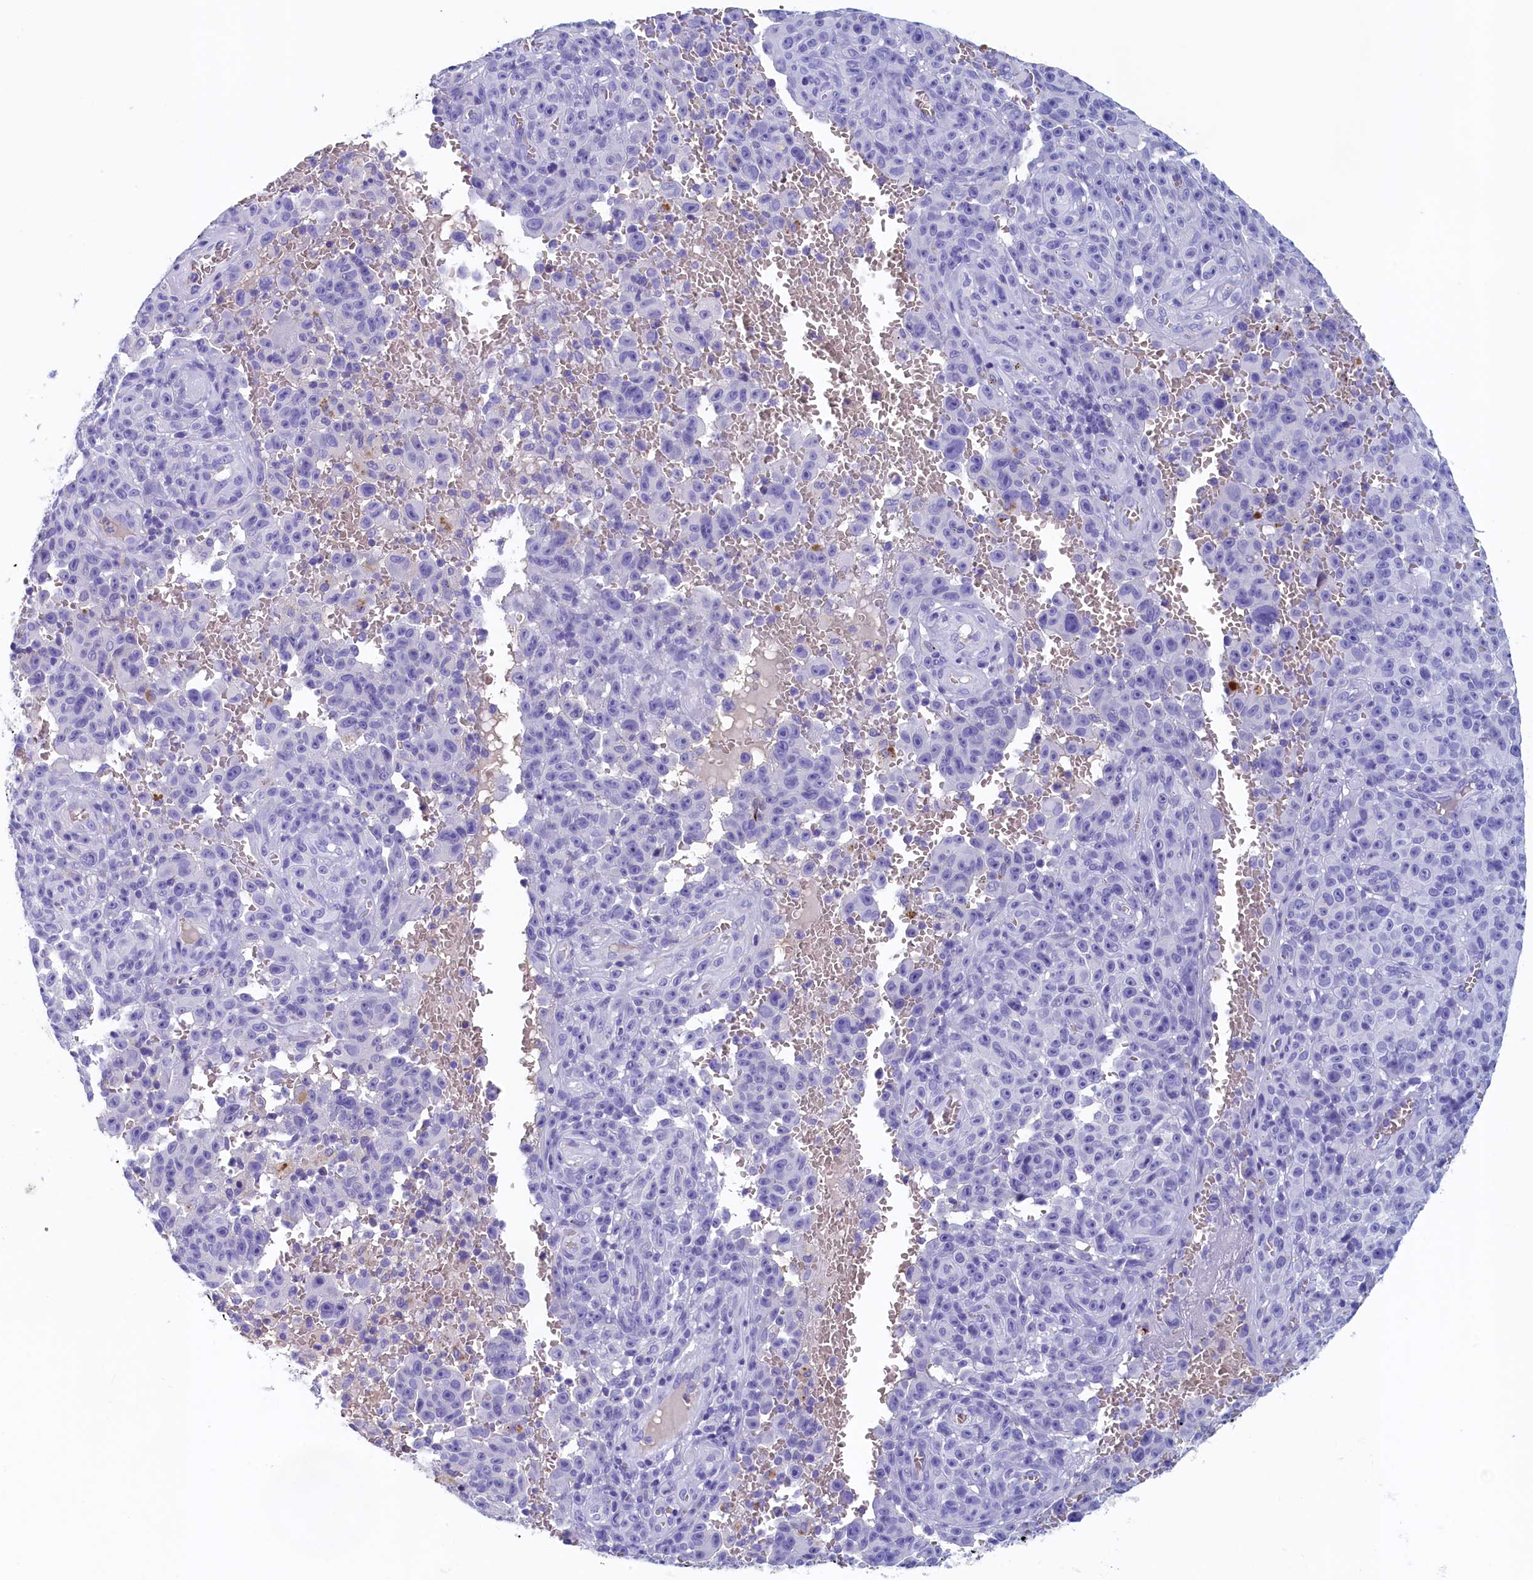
{"staining": {"intensity": "negative", "quantity": "none", "location": "none"}, "tissue": "melanoma", "cell_type": "Tumor cells", "image_type": "cancer", "snomed": [{"axis": "morphology", "description": "Malignant melanoma, NOS"}, {"axis": "topography", "description": "Skin"}], "caption": "Immunohistochemistry (IHC) photomicrograph of neoplastic tissue: human malignant melanoma stained with DAB demonstrates no significant protein positivity in tumor cells.", "gene": "GUCA1C", "patient": {"sex": "female", "age": 82}}